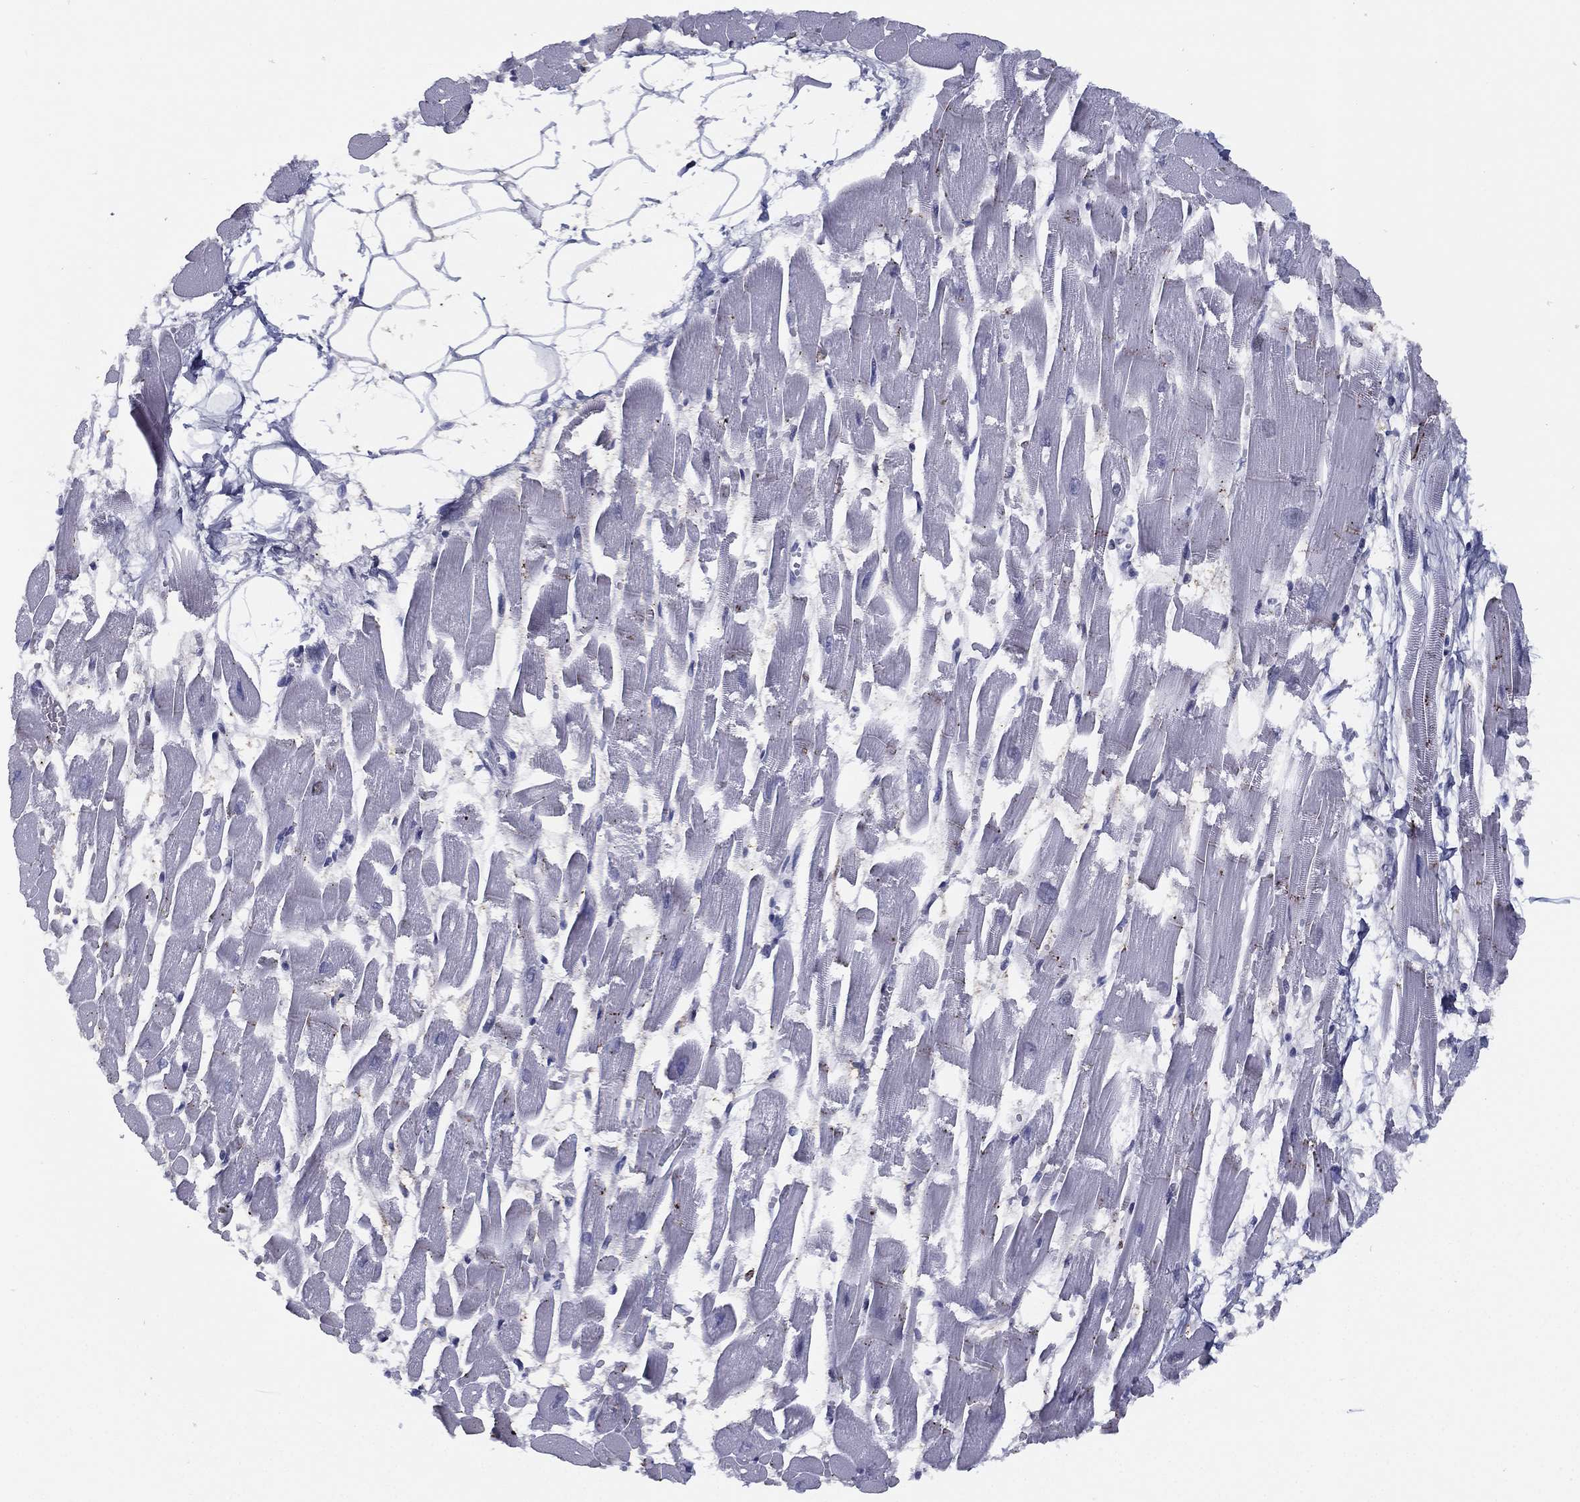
{"staining": {"intensity": "strong", "quantity": "<25%", "location": "cytoplasmic/membranous"}, "tissue": "heart muscle", "cell_type": "Cardiomyocytes", "image_type": "normal", "snomed": [{"axis": "morphology", "description": "Normal tissue, NOS"}, {"axis": "topography", "description": "Heart"}], "caption": "A medium amount of strong cytoplasmic/membranous positivity is identified in approximately <25% of cardiomyocytes in unremarkable heart muscle.", "gene": "CYB561D2", "patient": {"sex": "female", "age": 52}}